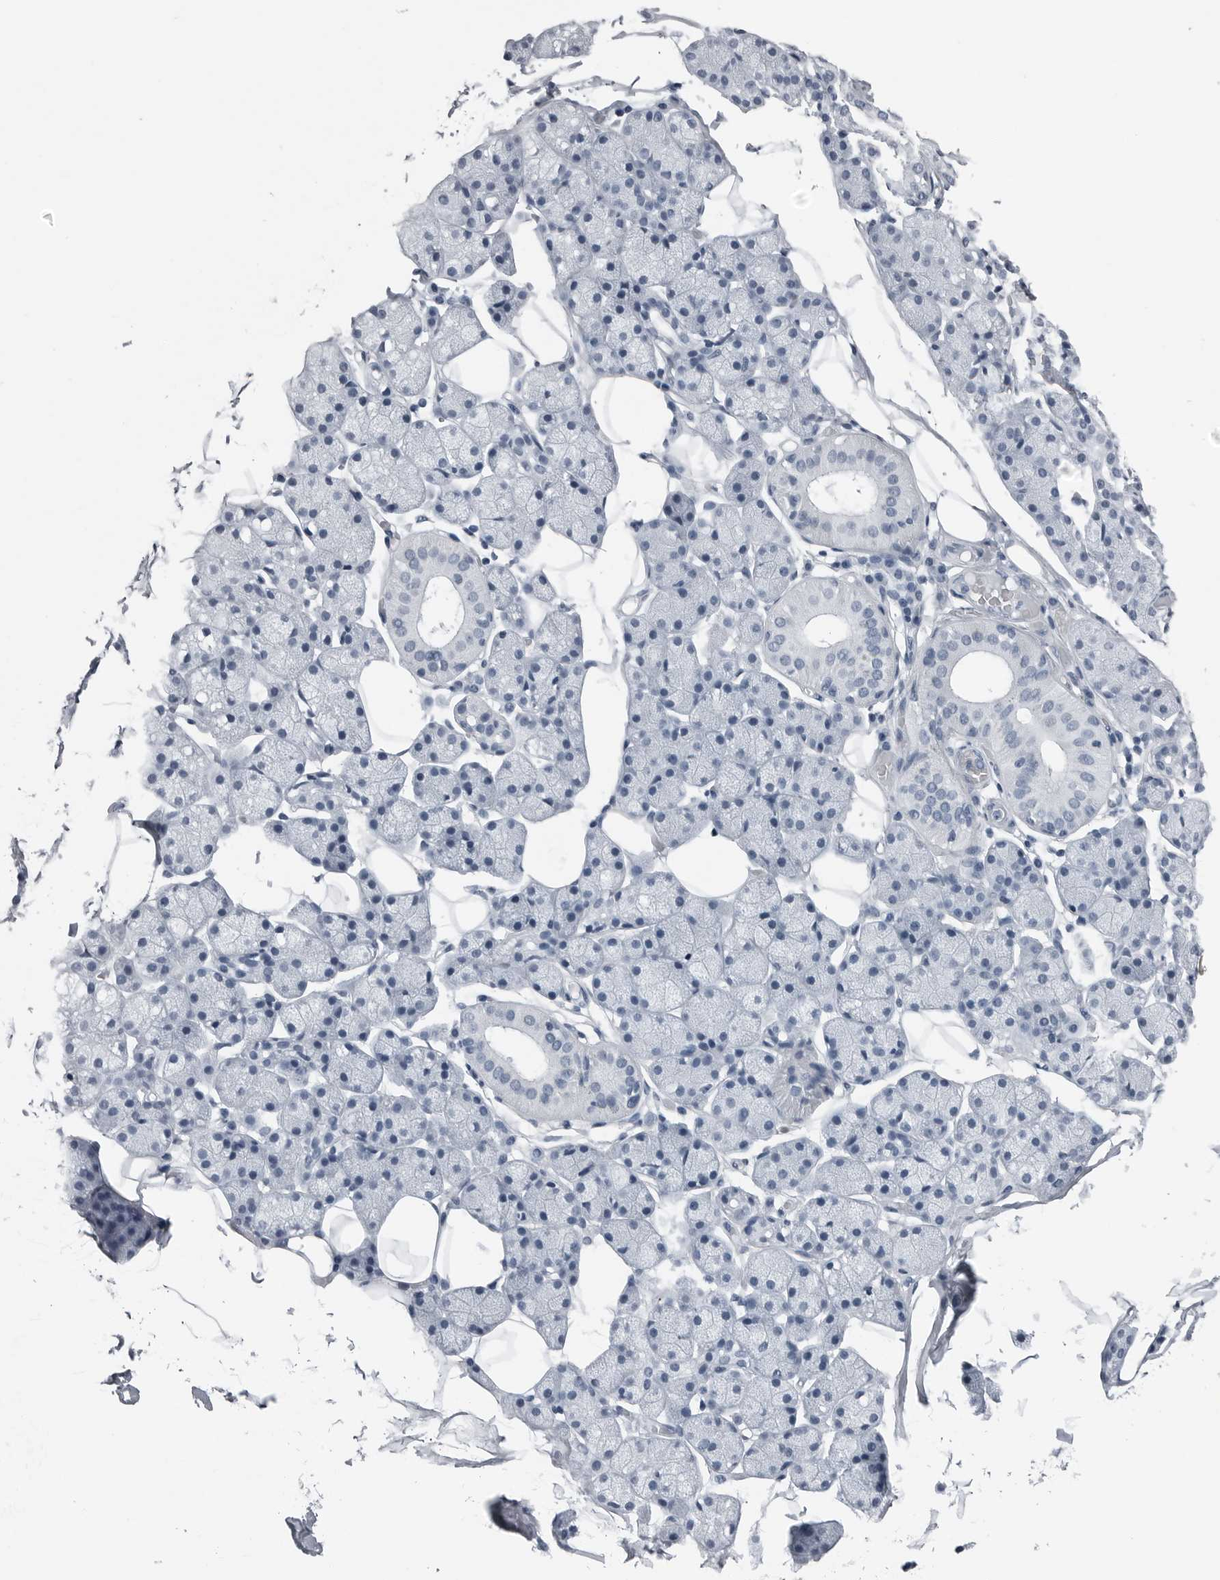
{"staining": {"intensity": "negative", "quantity": "none", "location": "none"}, "tissue": "salivary gland", "cell_type": "Glandular cells", "image_type": "normal", "snomed": [{"axis": "morphology", "description": "Normal tissue, NOS"}, {"axis": "topography", "description": "Salivary gland"}], "caption": "Glandular cells show no significant protein staining in normal salivary gland.", "gene": "SPINK1", "patient": {"sex": "female", "age": 33}}